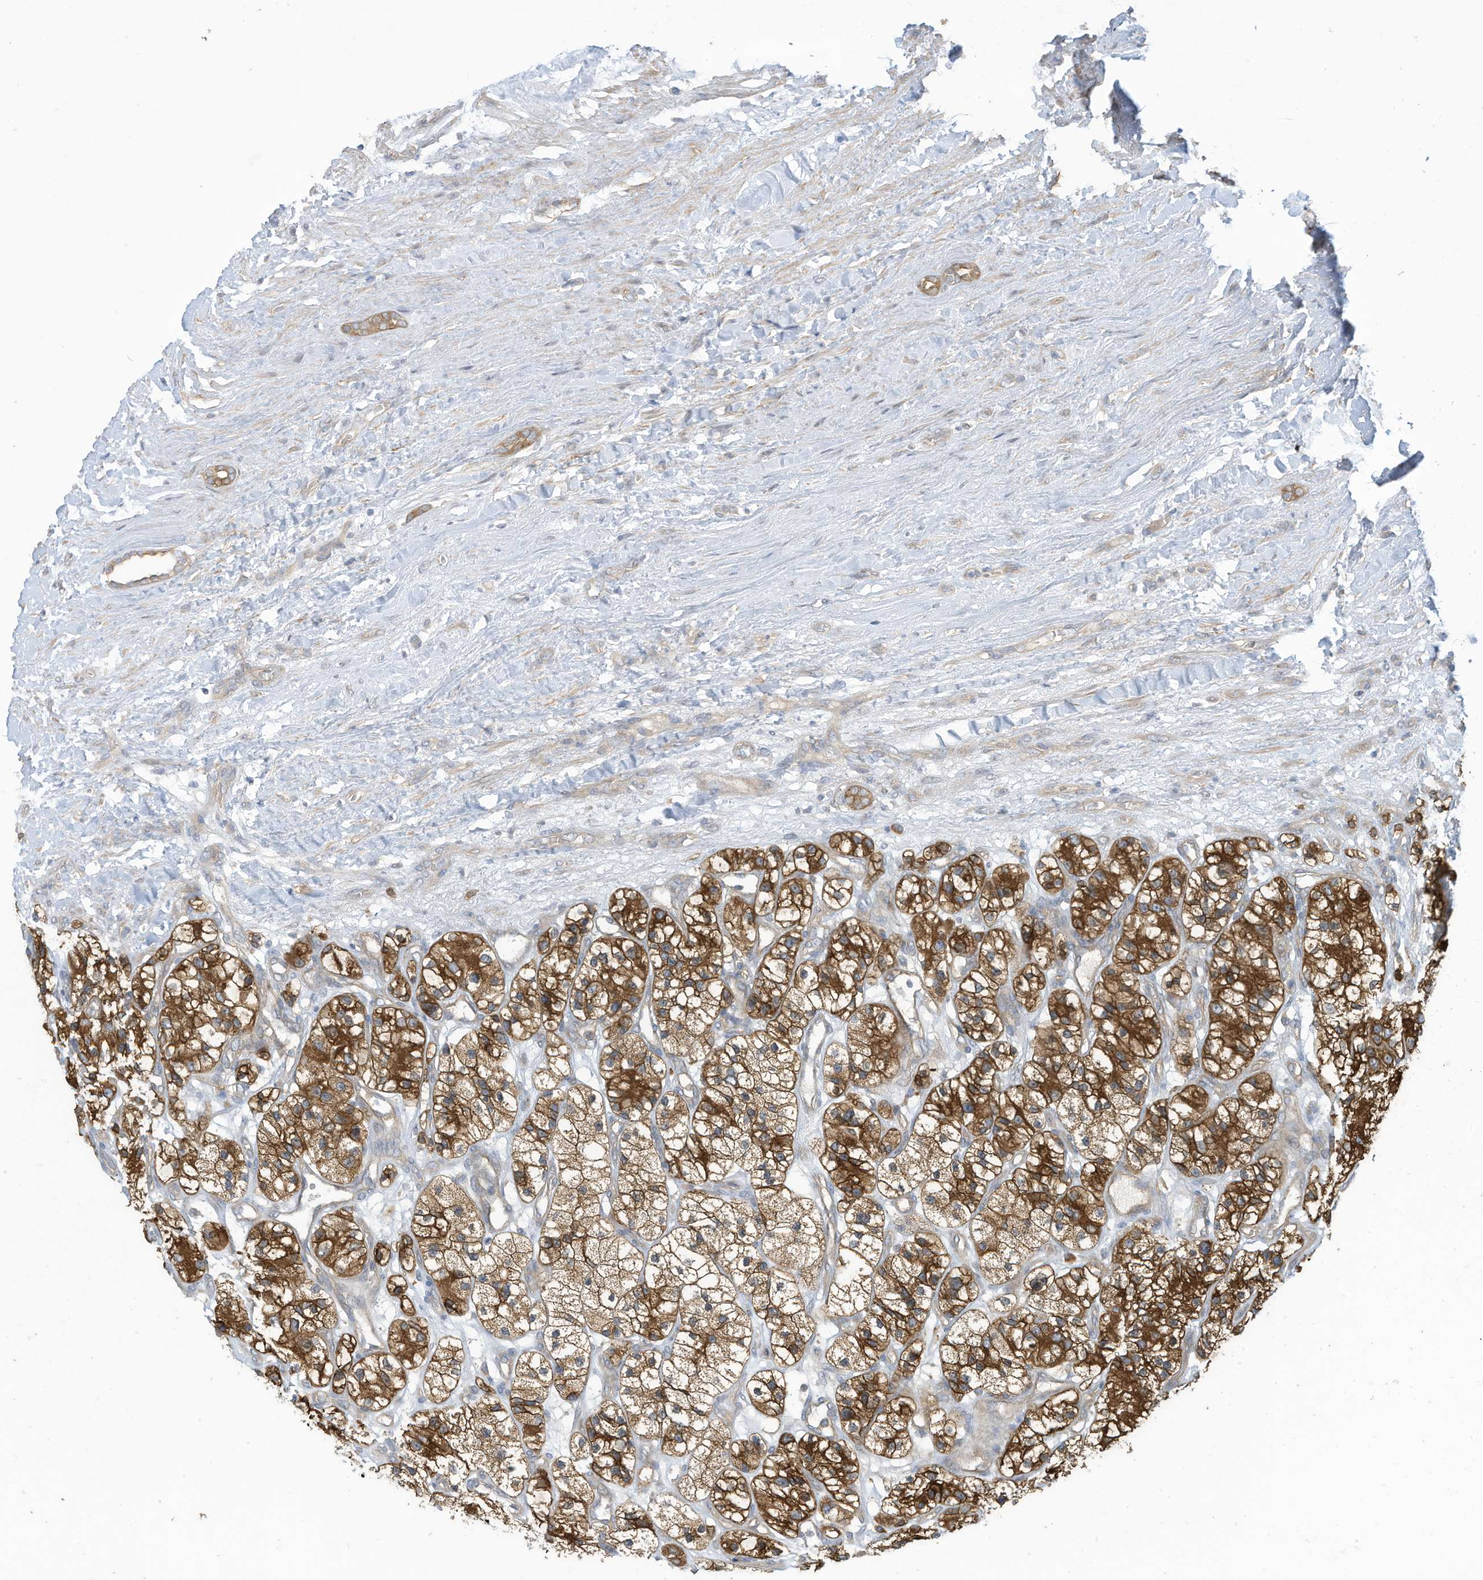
{"staining": {"intensity": "strong", "quantity": ">75%", "location": "cytoplasmic/membranous"}, "tissue": "renal cancer", "cell_type": "Tumor cells", "image_type": "cancer", "snomed": [{"axis": "morphology", "description": "Adenocarcinoma, NOS"}, {"axis": "topography", "description": "Kidney"}], "caption": "Strong cytoplasmic/membranous protein staining is identified in approximately >75% of tumor cells in adenocarcinoma (renal).", "gene": "ADI1", "patient": {"sex": "female", "age": 57}}